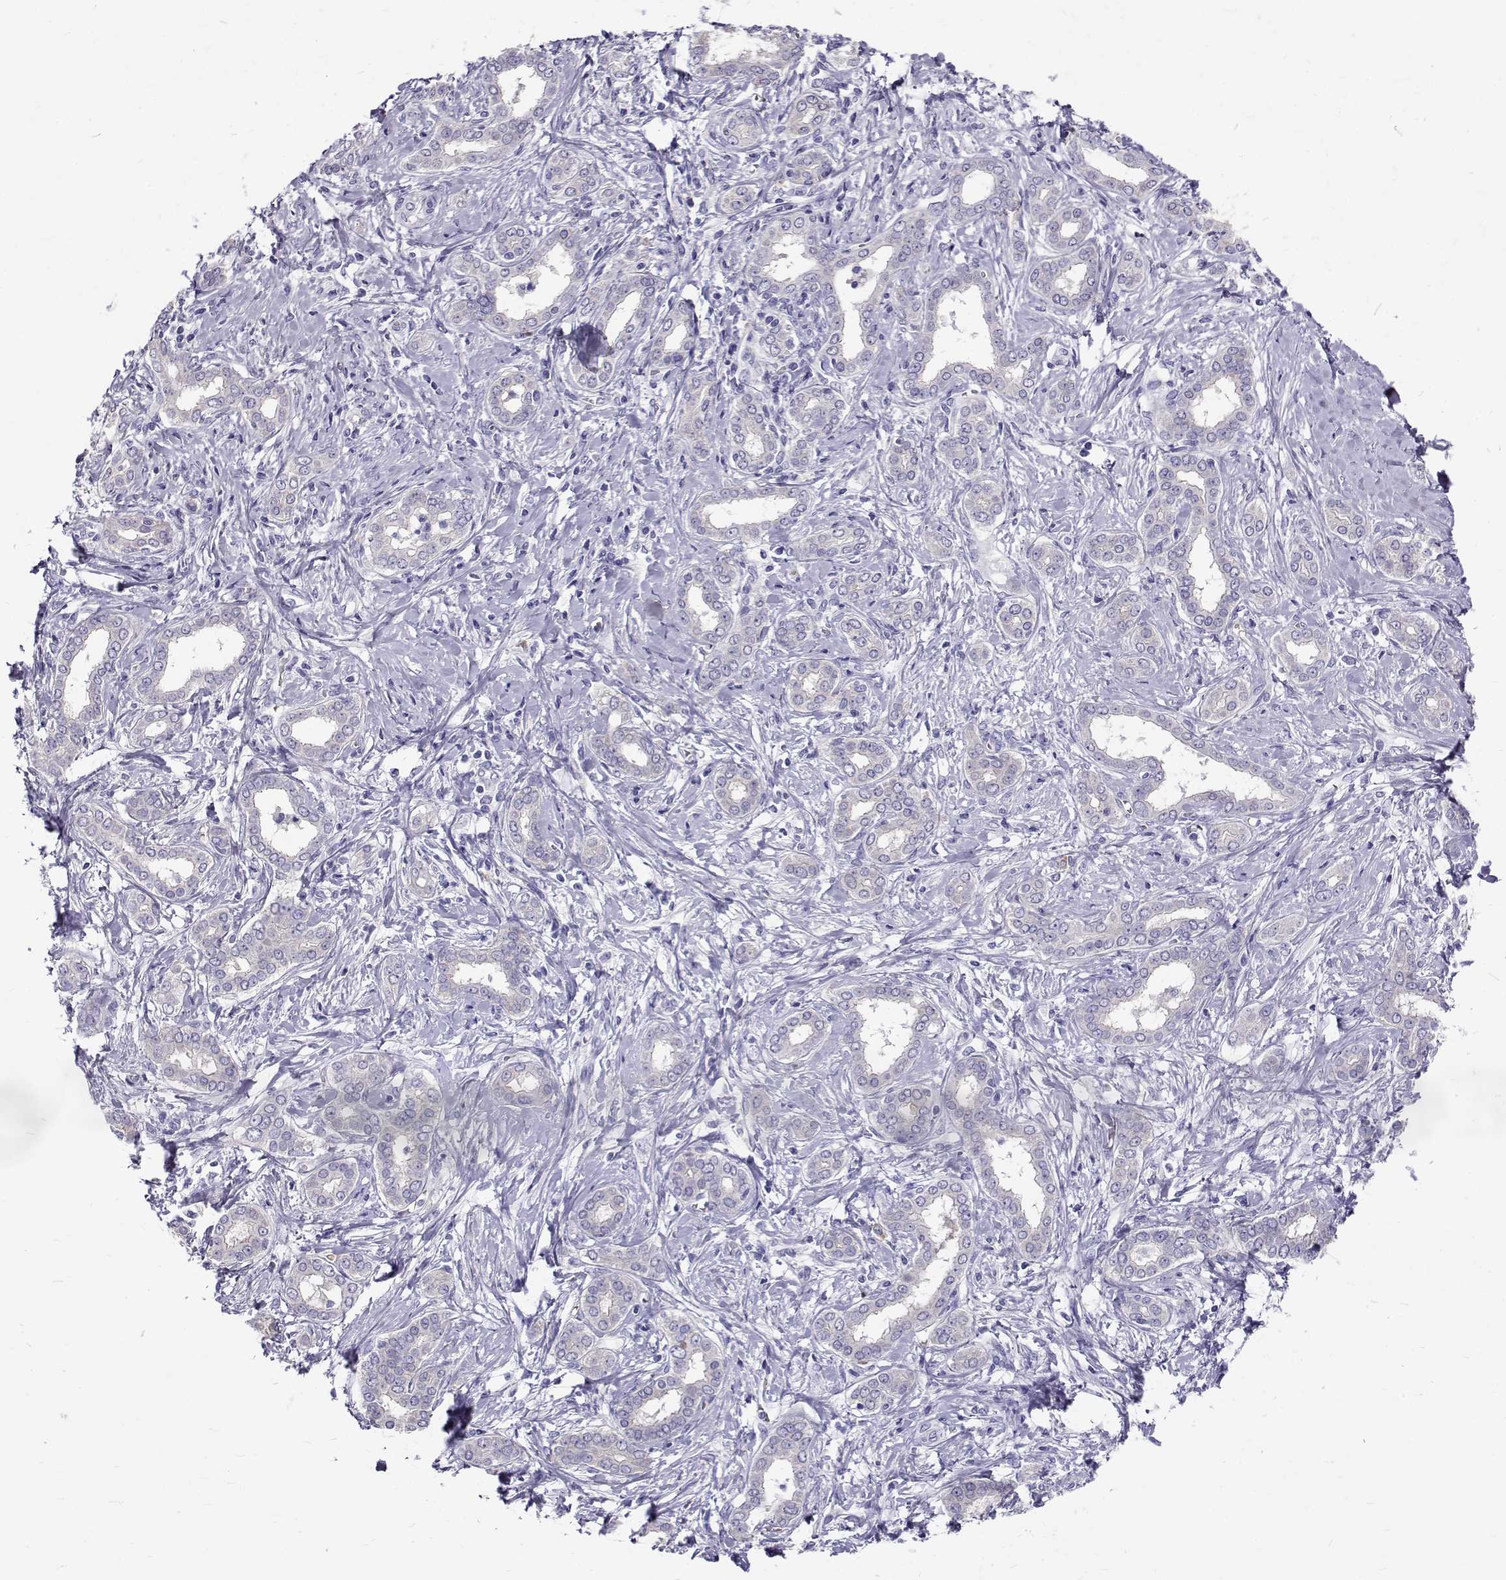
{"staining": {"intensity": "negative", "quantity": "none", "location": "none"}, "tissue": "liver cancer", "cell_type": "Tumor cells", "image_type": "cancer", "snomed": [{"axis": "morphology", "description": "Cholangiocarcinoma"}, {"axis": "topography", "description": "Liver"}], "caption": "There is no significant staining in tumor cells of liver cancer. Brightfield microscopy of immunohistochemistry (IHC) stained with DAB (3,3'-diaminobenzidine) (brown) and hematoxylin (blue), captured at high magnification.", "gene": "IGSF1", "patient": {"sex": "female", "age": 47}}